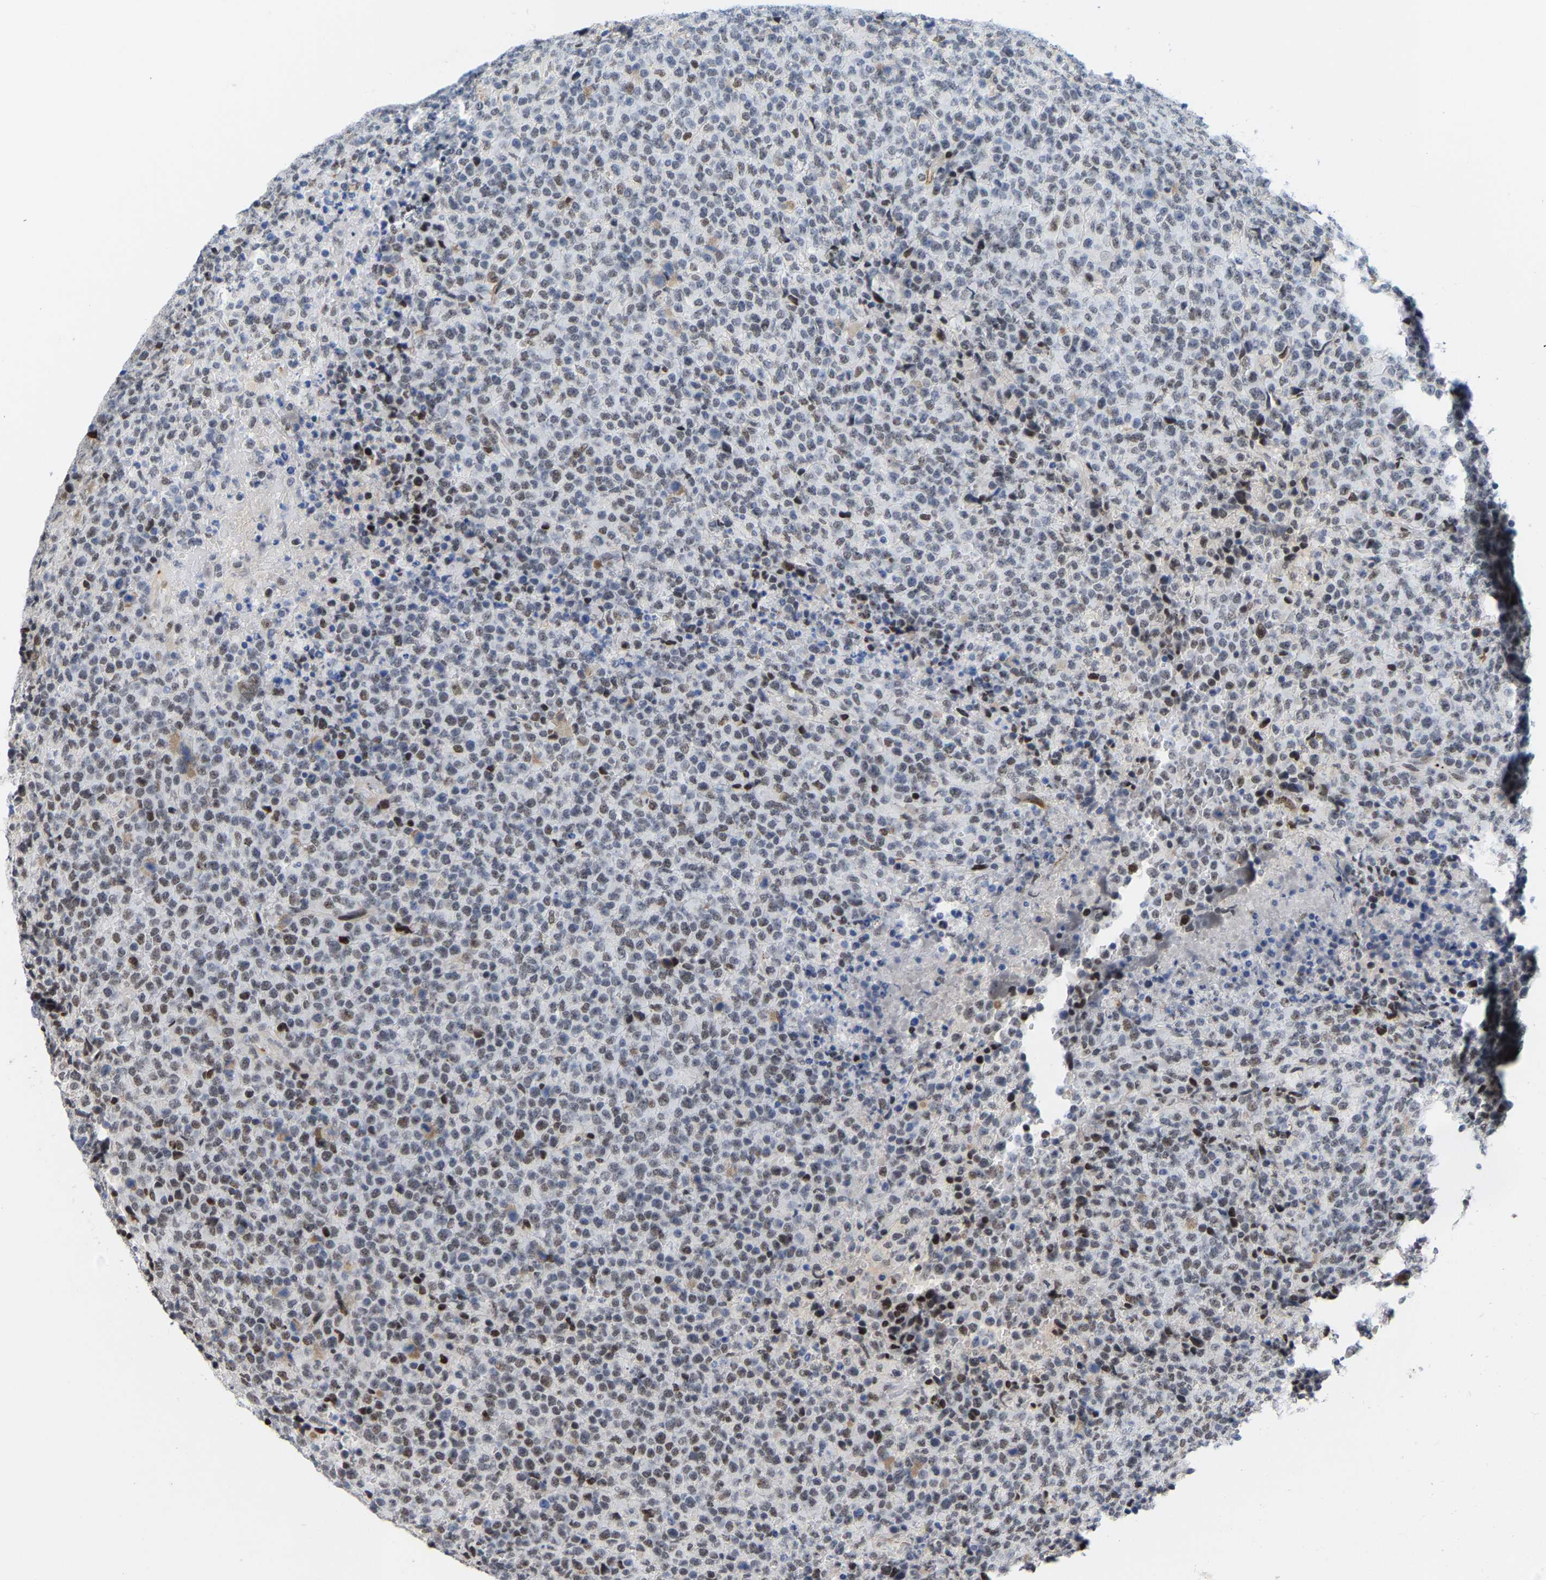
{"staining": {"intensity": "weak", "quantity": ">75%", "location": "nuclear"}, "tissue": "lymphoma", "cell_type": "Tumor cells", "image_type": "cancer", "snomed": [{"axis": "morphology", "description": "Malignant lymphoma, non-Hodgkin's type, High grade"}, {"axis": "topography", "description": "Lymph node"}], "caption": "Immunohistochemical staining of human lymphoma demonstrates weak nuclear protein positivity in about >75% of tumor cells. Using DAB (brown) and hematoxylin (blue) stains, captured at high magnification using brightfield microscopy.", "gene": "FAM180A", "patient": {"sex": "male", "age": 13}}